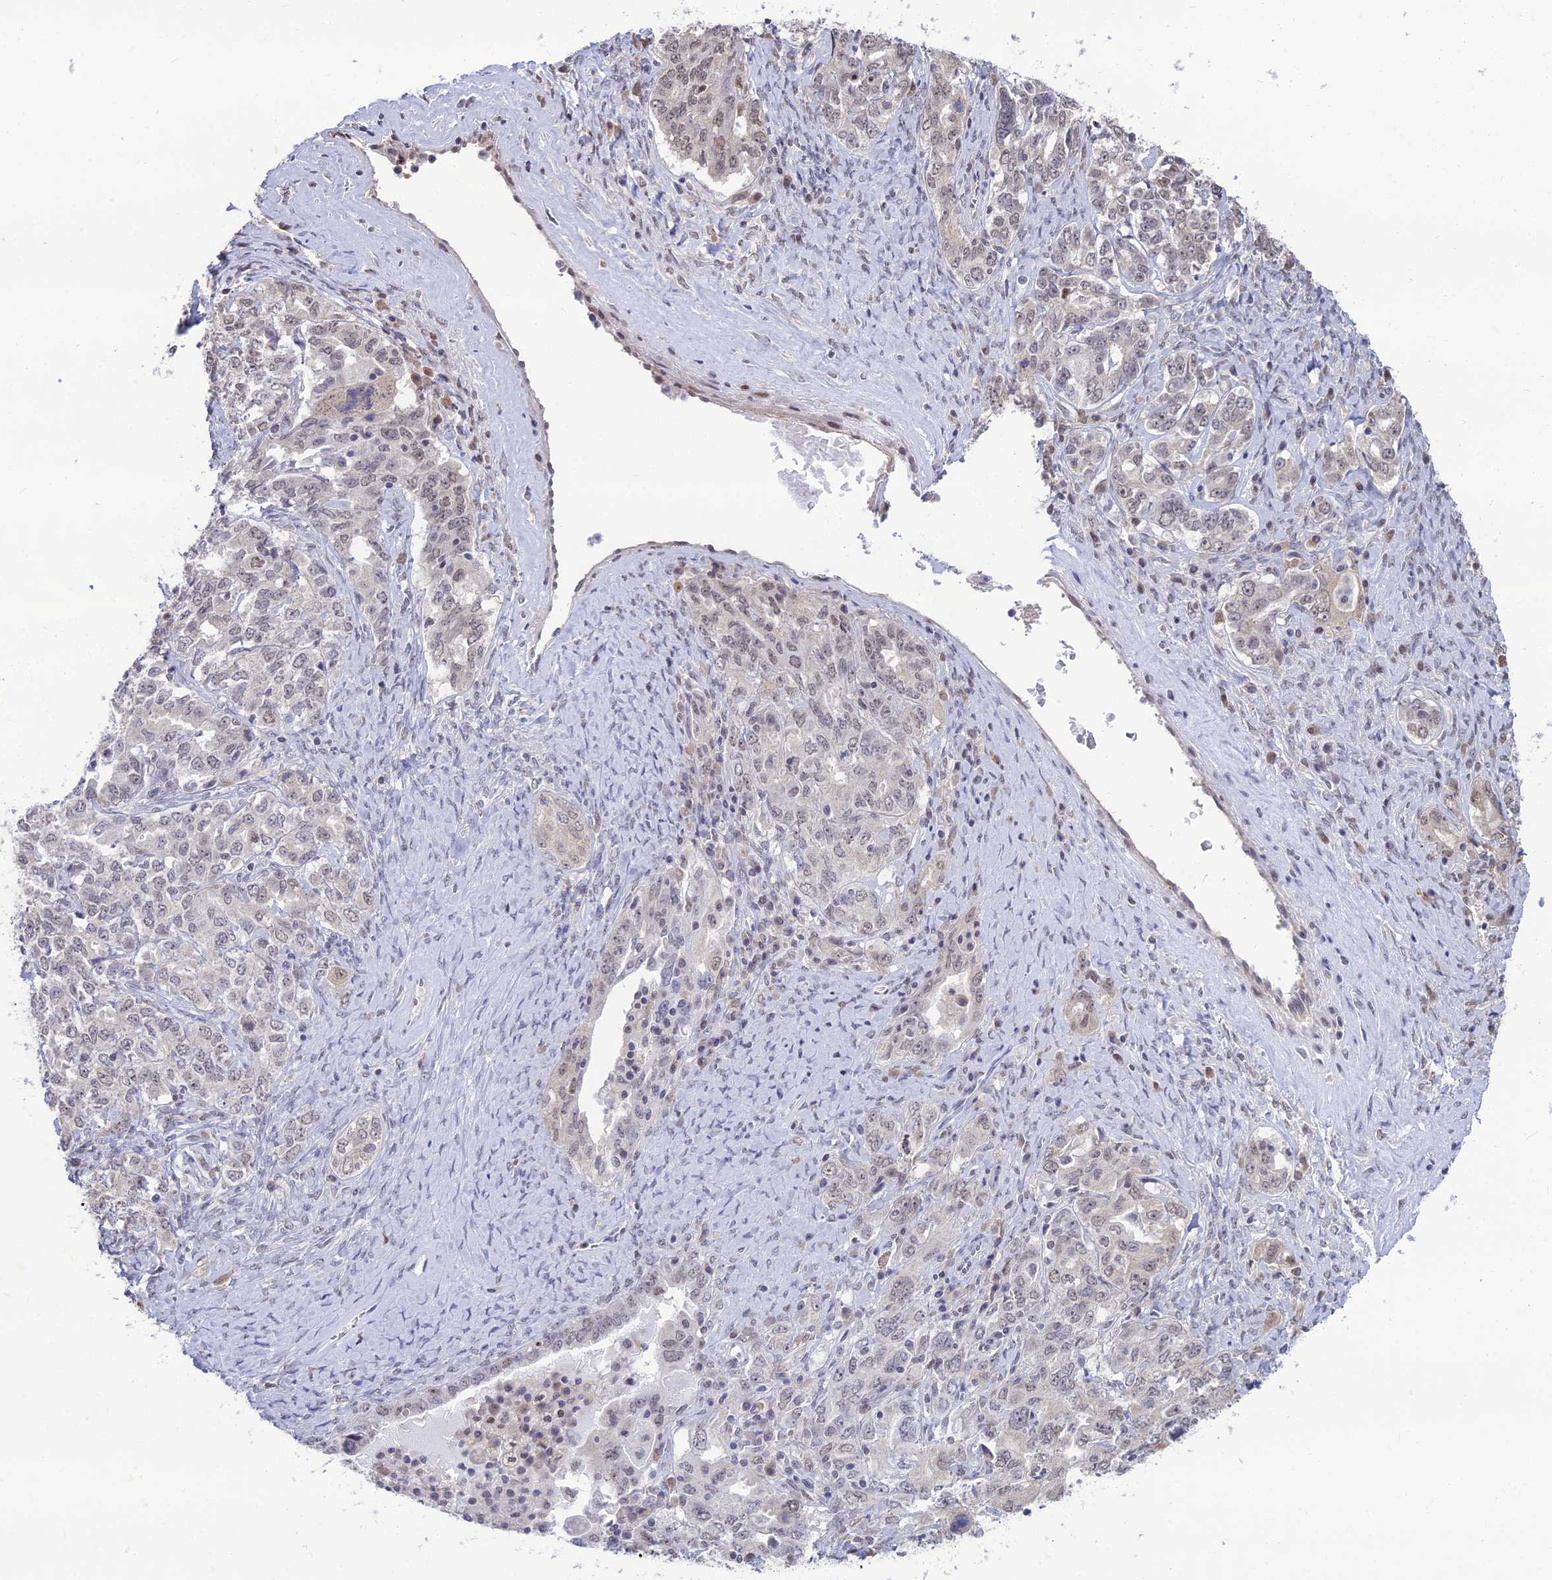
{"staining": {"intensity": "weak", "quantity": "<25%", "location": "nuclear"}, "tissue": "ovarian cancer", "cell_type": "Tumor cells", "image_type": "cancer", "snomed": [{"axis": "morphology", "description": "Carcinoma, endometroid"}, {"axis": "topography", "description": "Ovary"}], "caption": "This is an IHC image of ovarian cancer. There is no staining in tumor cells.", "gene": "SRSF7", "patient": {"sex": "female", "age": 62}}